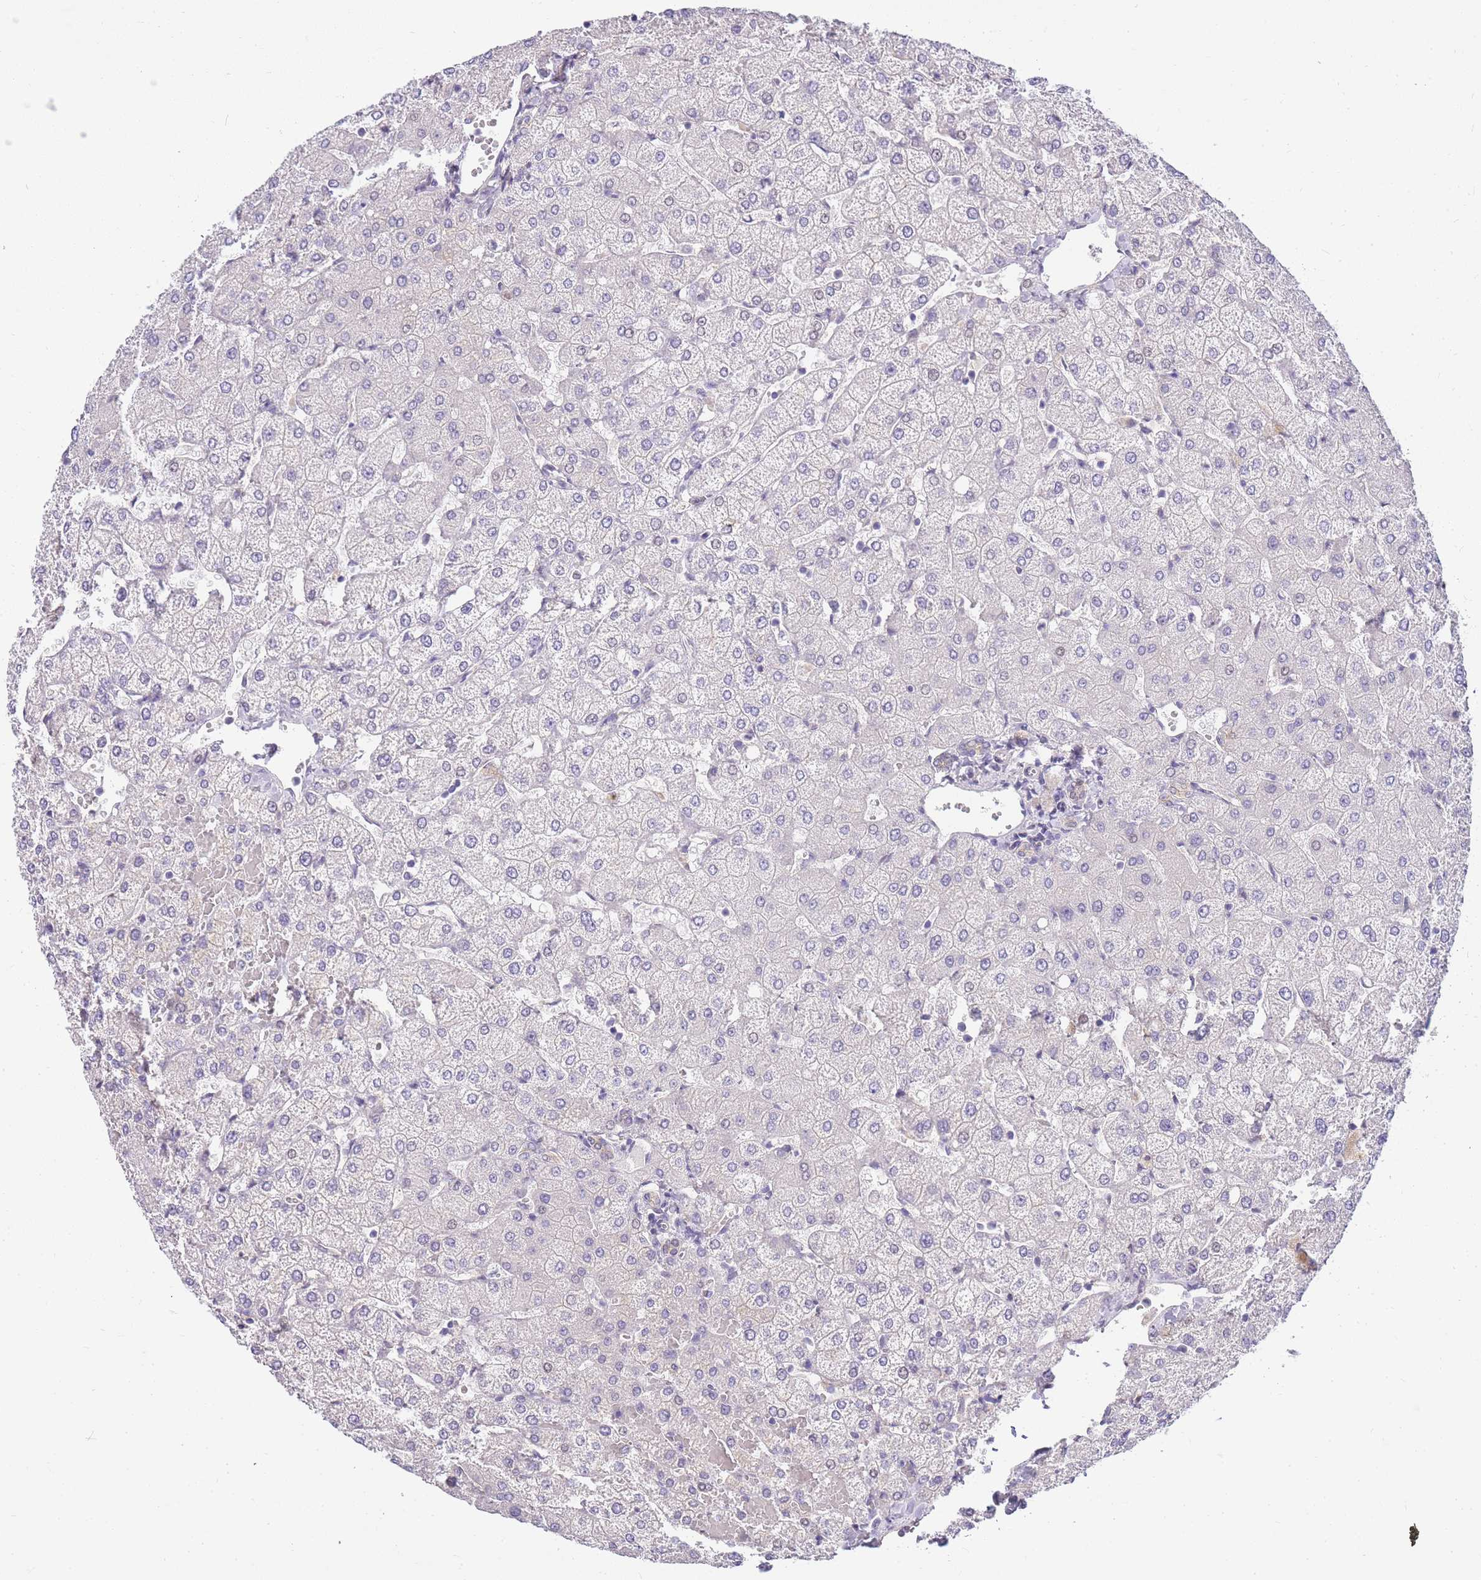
{"staining": {"intensity": "negative", "quantity": "none", "location": "none"}, "tissue": "liver", "cell_type": "Cholangiocytes", "image_type": "normal", "snomed": [{"axis": "morphology", "description": "Normal tissue, NOS"}, {"axis": "topography", "description": "Liver"}], "caption": "The image exhibits no significant positivity in cholangiocytes of liver. (Brightfield microscopy of DAB immunohistochemistry at high magnification).", "gene": "CLBA1", "patient": {"sex": "female", "age": 54}}